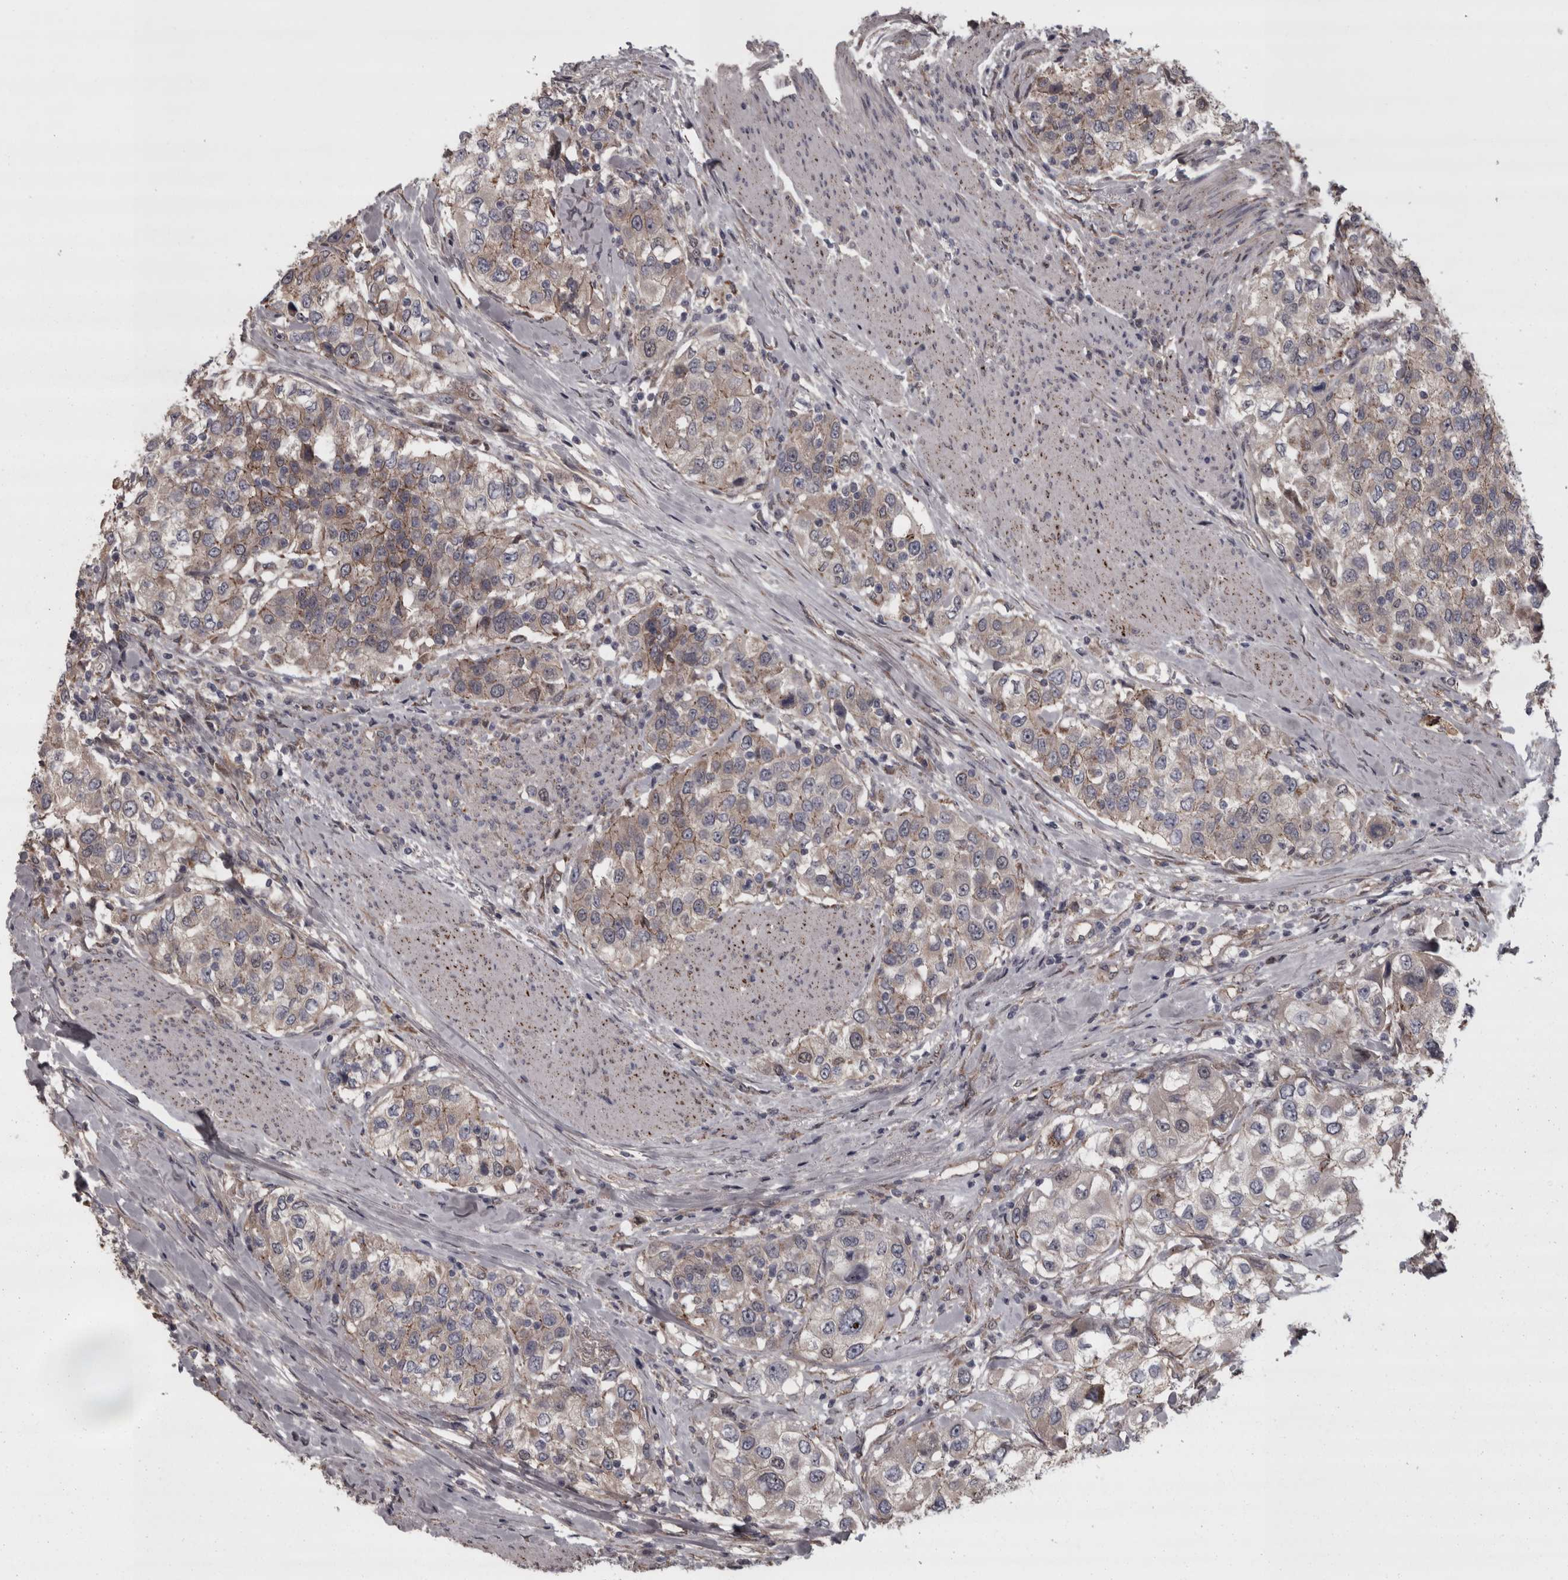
{"staining": {"intensity": "weak", "quantity": "25%-75%", "location": "cytoplasmic/membranous"}, "tissue": "urothelial cancer", "cell_type": "Tumor cells", "image_type": "cancer", "snomed": [{"axis": "morphology", "description": "Urothelial carcinoma, High grade"}, {"axis": "topography", "description": "Urinary bladder"}], "caption": "DAB (3,3'-diaminobenzidine) immunohistochemical staining of high-grade urothelial carcinoma demonstrates weak cytoplasmic/membranous protein staining in about 25%-75% of tumor cells. The staining is performed using DAB (3,3'-diaminobenzidine) brown chromogen to label protein expression. The nuclei are counter-stained blue using hematoxylin.", "gene": "PCDH17", "patient": {"sex": "female", "age": 80}}